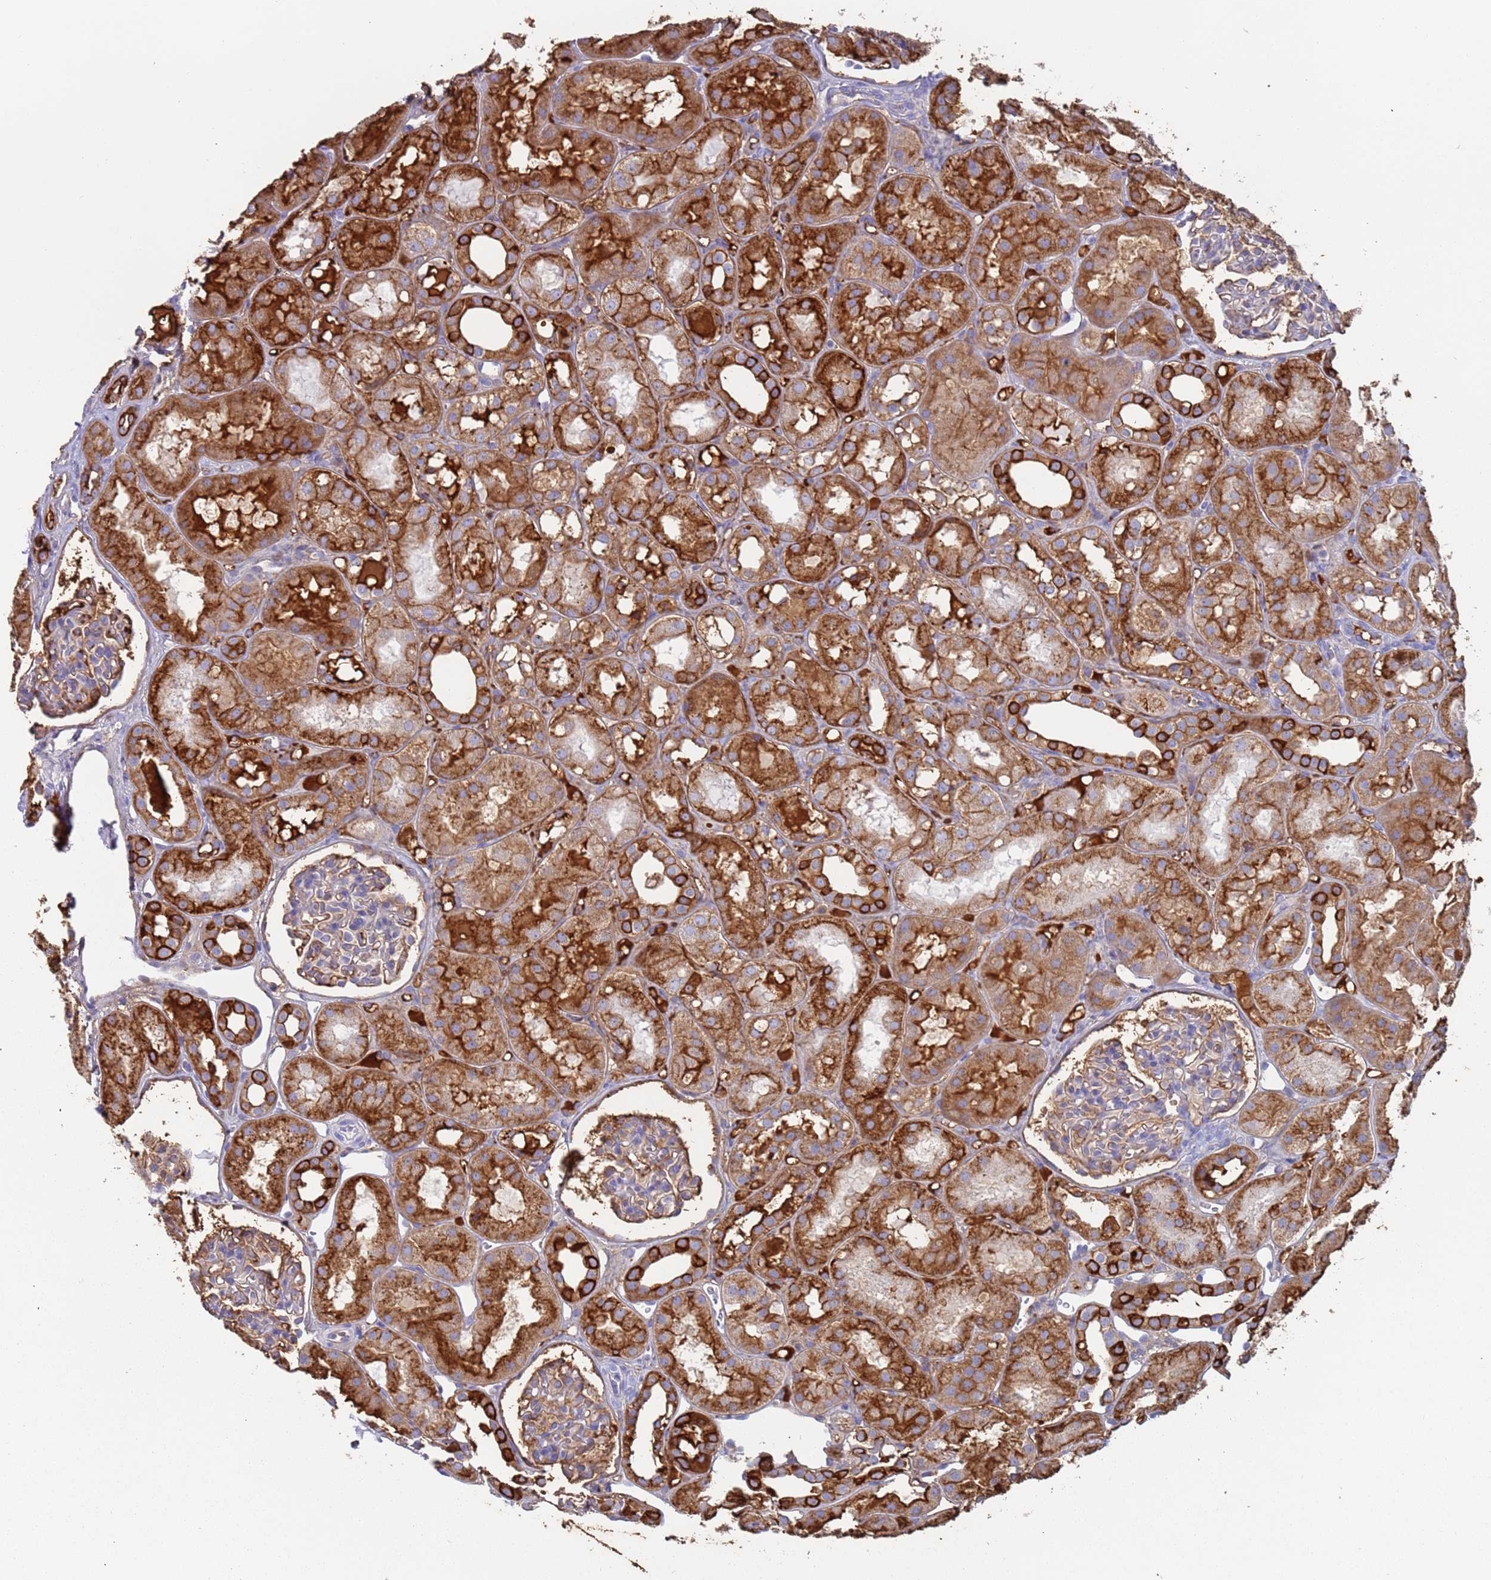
{"staining": {"intensity": "moderate", "quantity": "<25%", "location": "cytoplasmic/membranous"}, "tissue": "kidney", "cell_type": "Cells in glomeruli", "image_type": "normal", "snomed": [{"axis": "morphology", "description": "Normal tissue, NOS"}, {"axis": "topography", "description": "Kidney"}], "caption": "Unremarkable kidney demonstrates moderate cytoplasmic/membranous positivity in approximately <25% of cells in glomeruli, visualized by immunohistochemistry. (brown staining indicates protein expression, while blue staining denotes nuclei).", "gene": "CYSLTR2", "patient": {"sex": "male", "age": 16}}